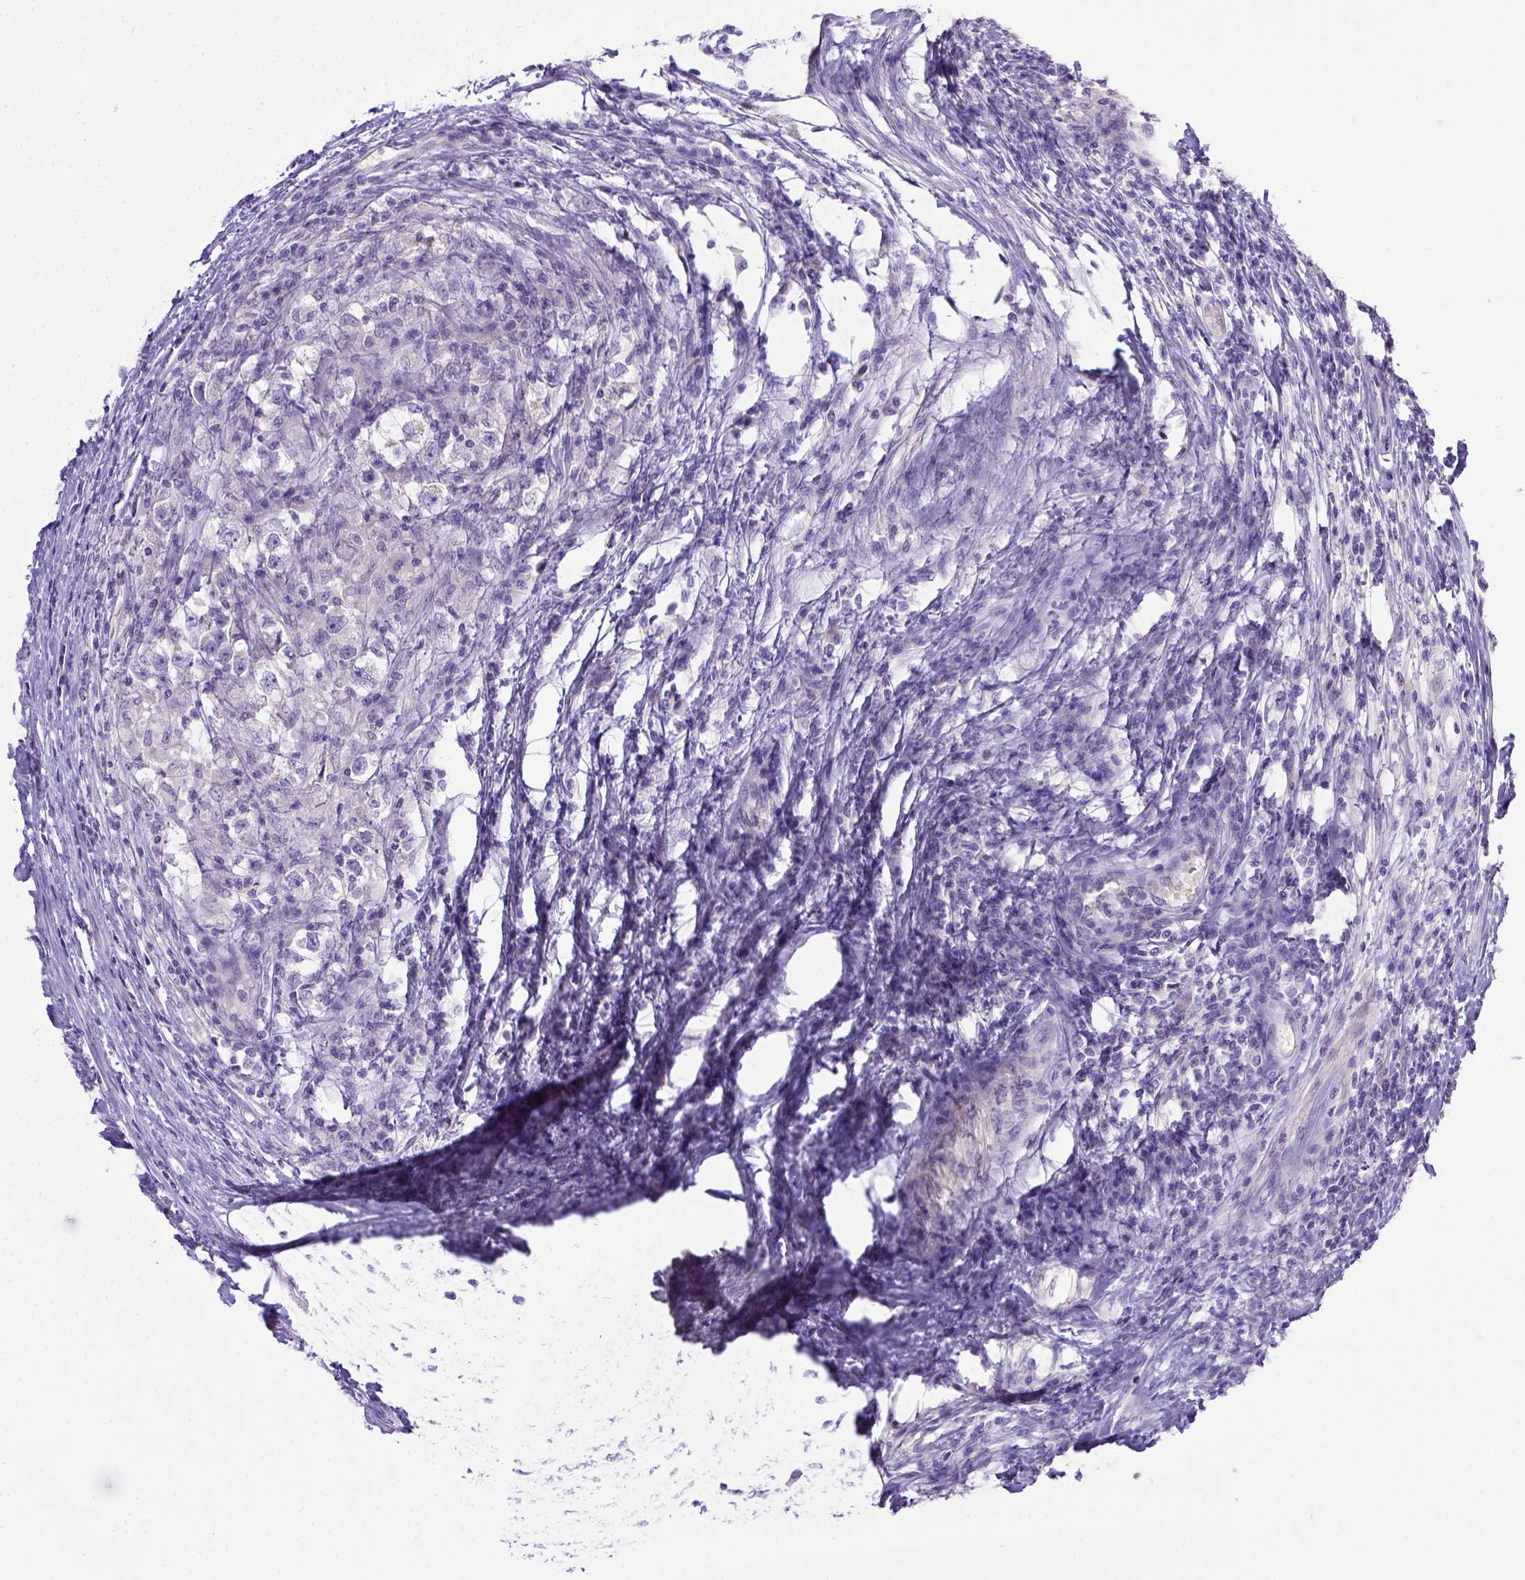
{"staining": {"intensity": "negative", "quantity": "none", "location": "none"}, "tissue": "testis cancer", "cell_type": "Tumor cells", "image_type": "cancer", "snomed": [{"axis": "morphology", "description": "Seminoma, NOS"}, {"axis": "topography", "description": "Testis"}], "caption": "Tumor cells show no significant protein staining in testis cancer (seminoma). Nuclei are stained in blue.", "gene": "BTN1A1", "patient": {"sex": "male", "age": 33}}